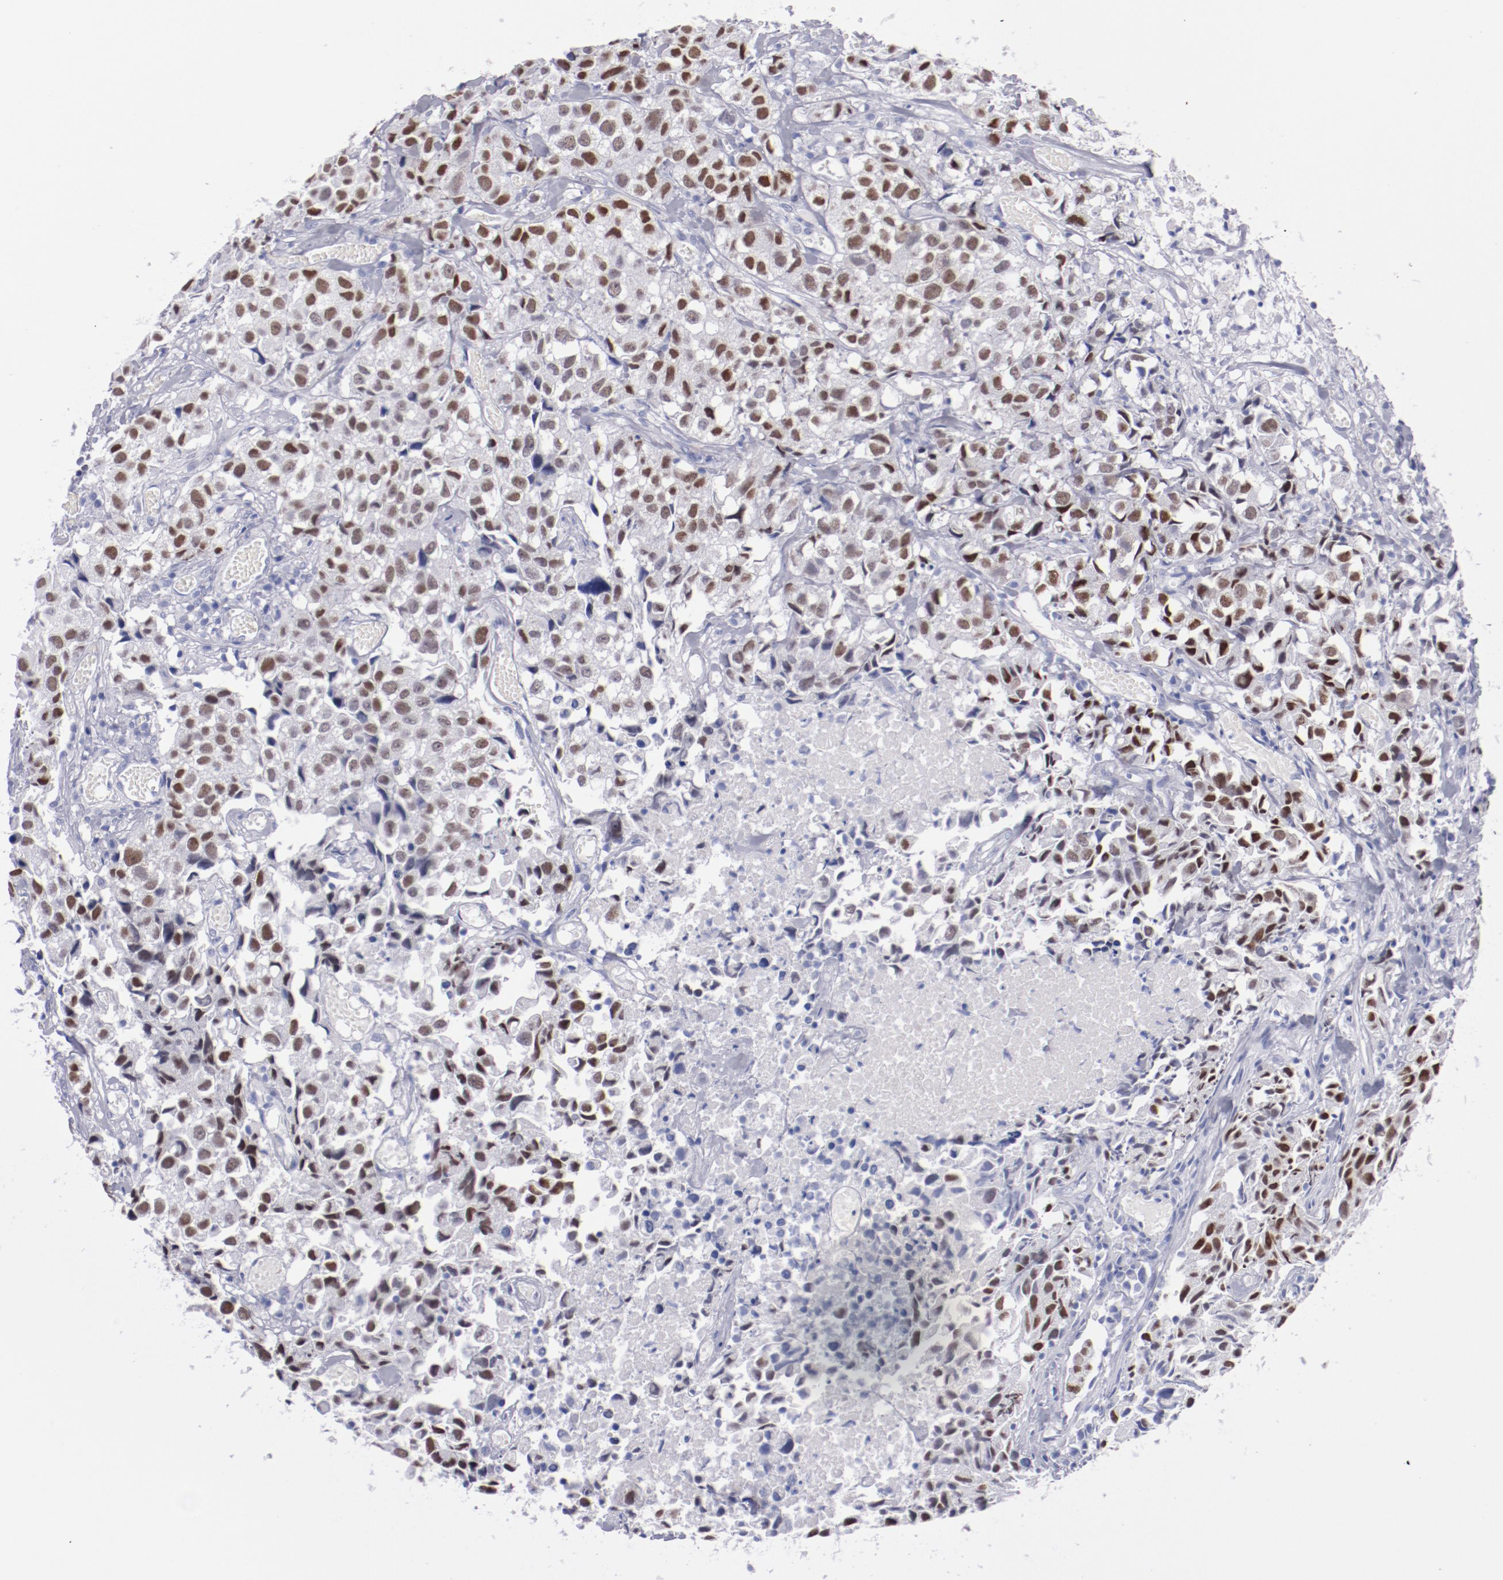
{"staining": {"intensity": "moderate", "quantity": ">75%", "location": "nuclear"}, "tissue": "urothelial cancer", "cell_type": "Tumor cells", "image_type": "cancer", "snomed": [{"axis": "morphology", "description": "Urothelial carcinoma, High grade"}, {"axis": "topography", "description": "Urinary bladder"}], "caption": "IHC staining of urothelial cancer, which shows medium levels of moderate nuclear expression in approximately >75% of tumor cells indicating moderate nuclear protein staining. The staining was performed using DAB (brown) for protein detection and nuclei were counterstained in hematoxylin (blue).", "gene": "HNF1B", "patient": {"sex": "female", "age": 75}}